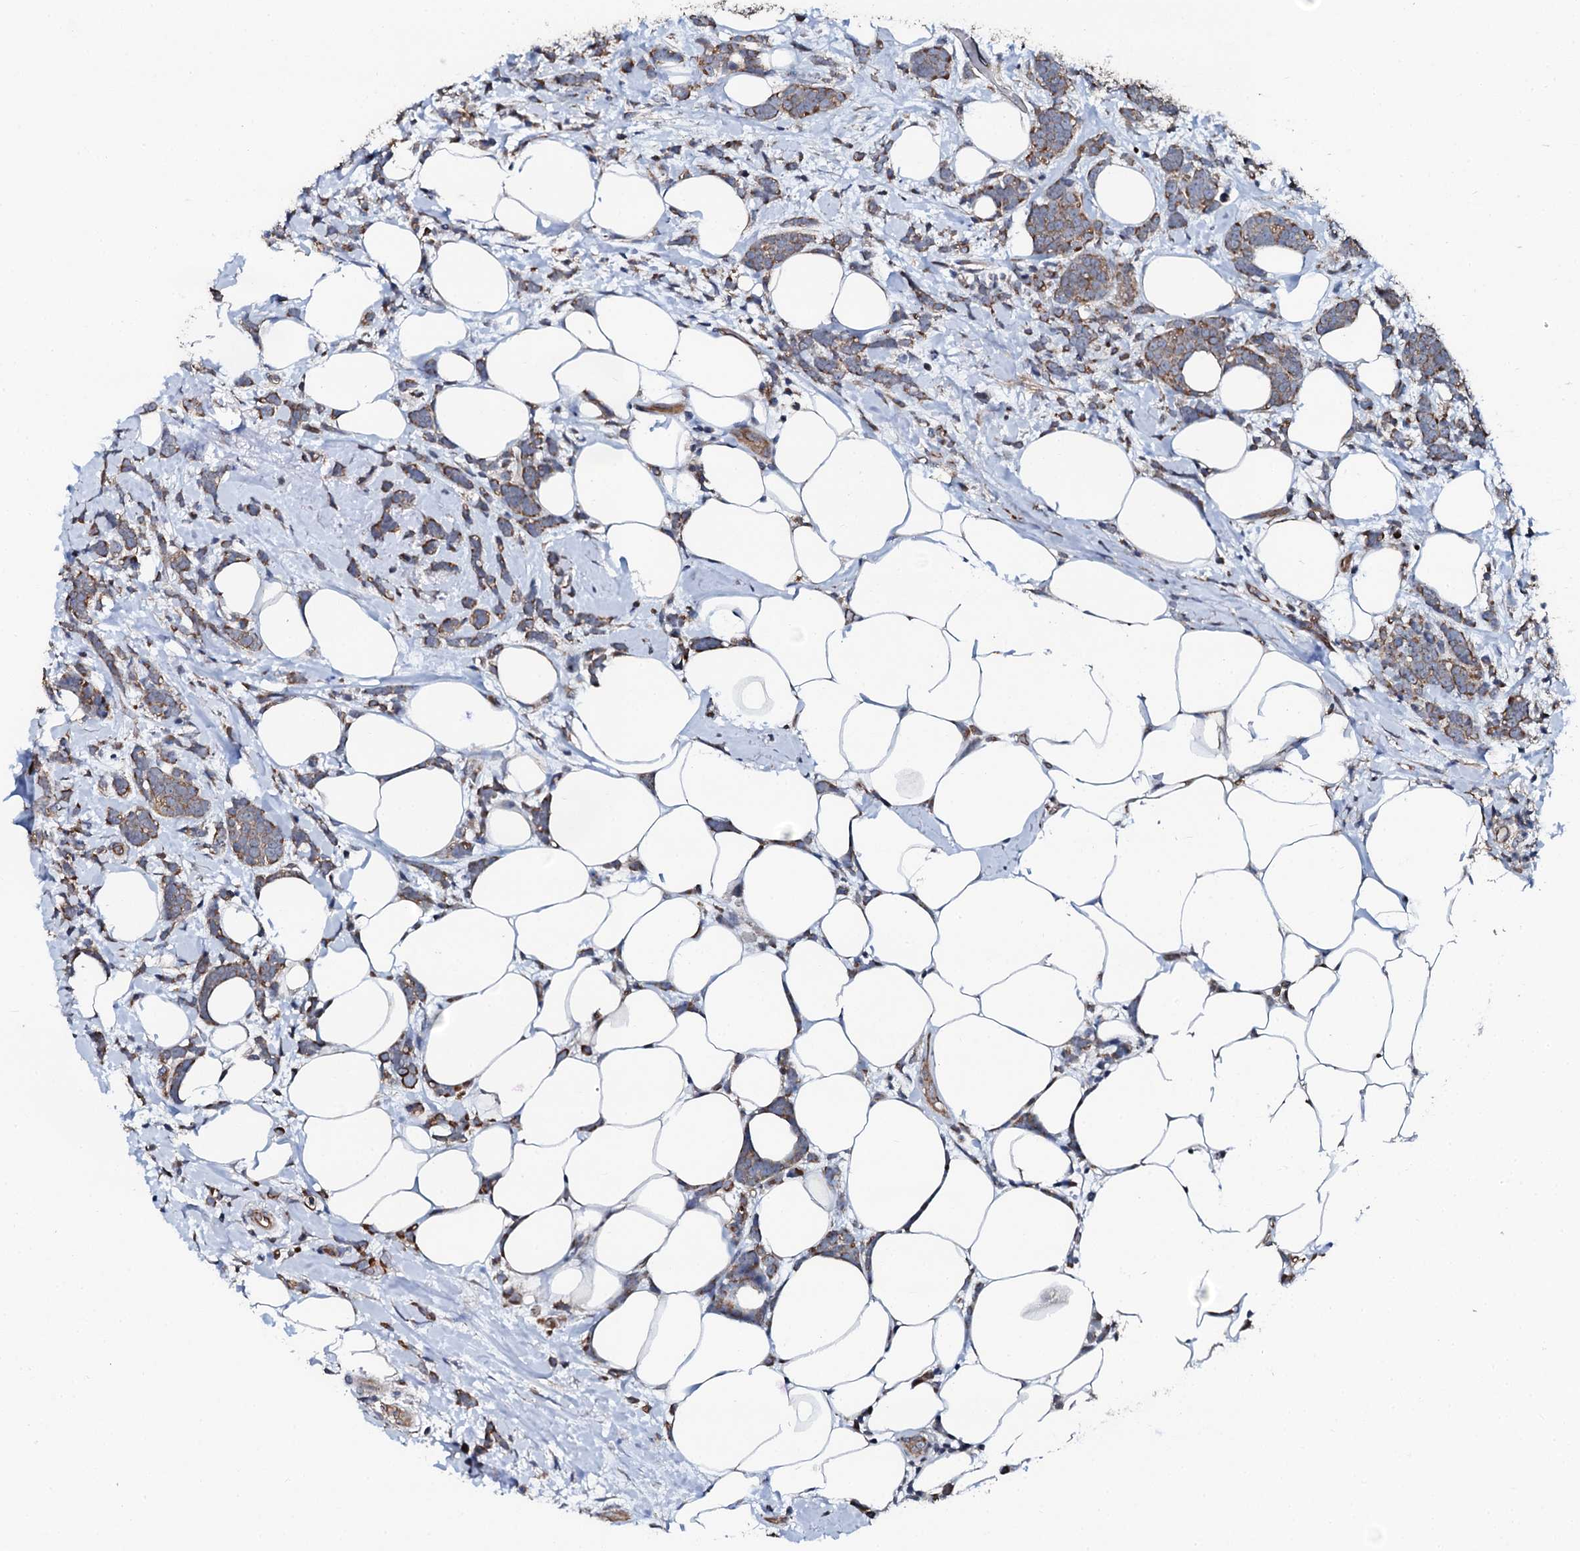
{"staining": {"intensity": "moderate", "quantity": "25%-75%", "location": "cytoplasmic/membranous"}, "tissue": "breast cancer", "cell_type": "Tumor cells", "image_type": "cancer", "snomed": [{"axis": "morphology", "description": "Lobular carcinoma"}, {"axis": "topography", "description": "Breast"}], "caption": "This histopathology image demonstrates breast cancer (lobular carcinoma) stained with immunohistochemistry to label a protein in brown. The cytoplasmic/membranous of tumor cells show moderate positivity for the protein. Nuclei are counter-stained blue.", "gene": "GLCE", "patient": {"sex": "female", "age": 58}}